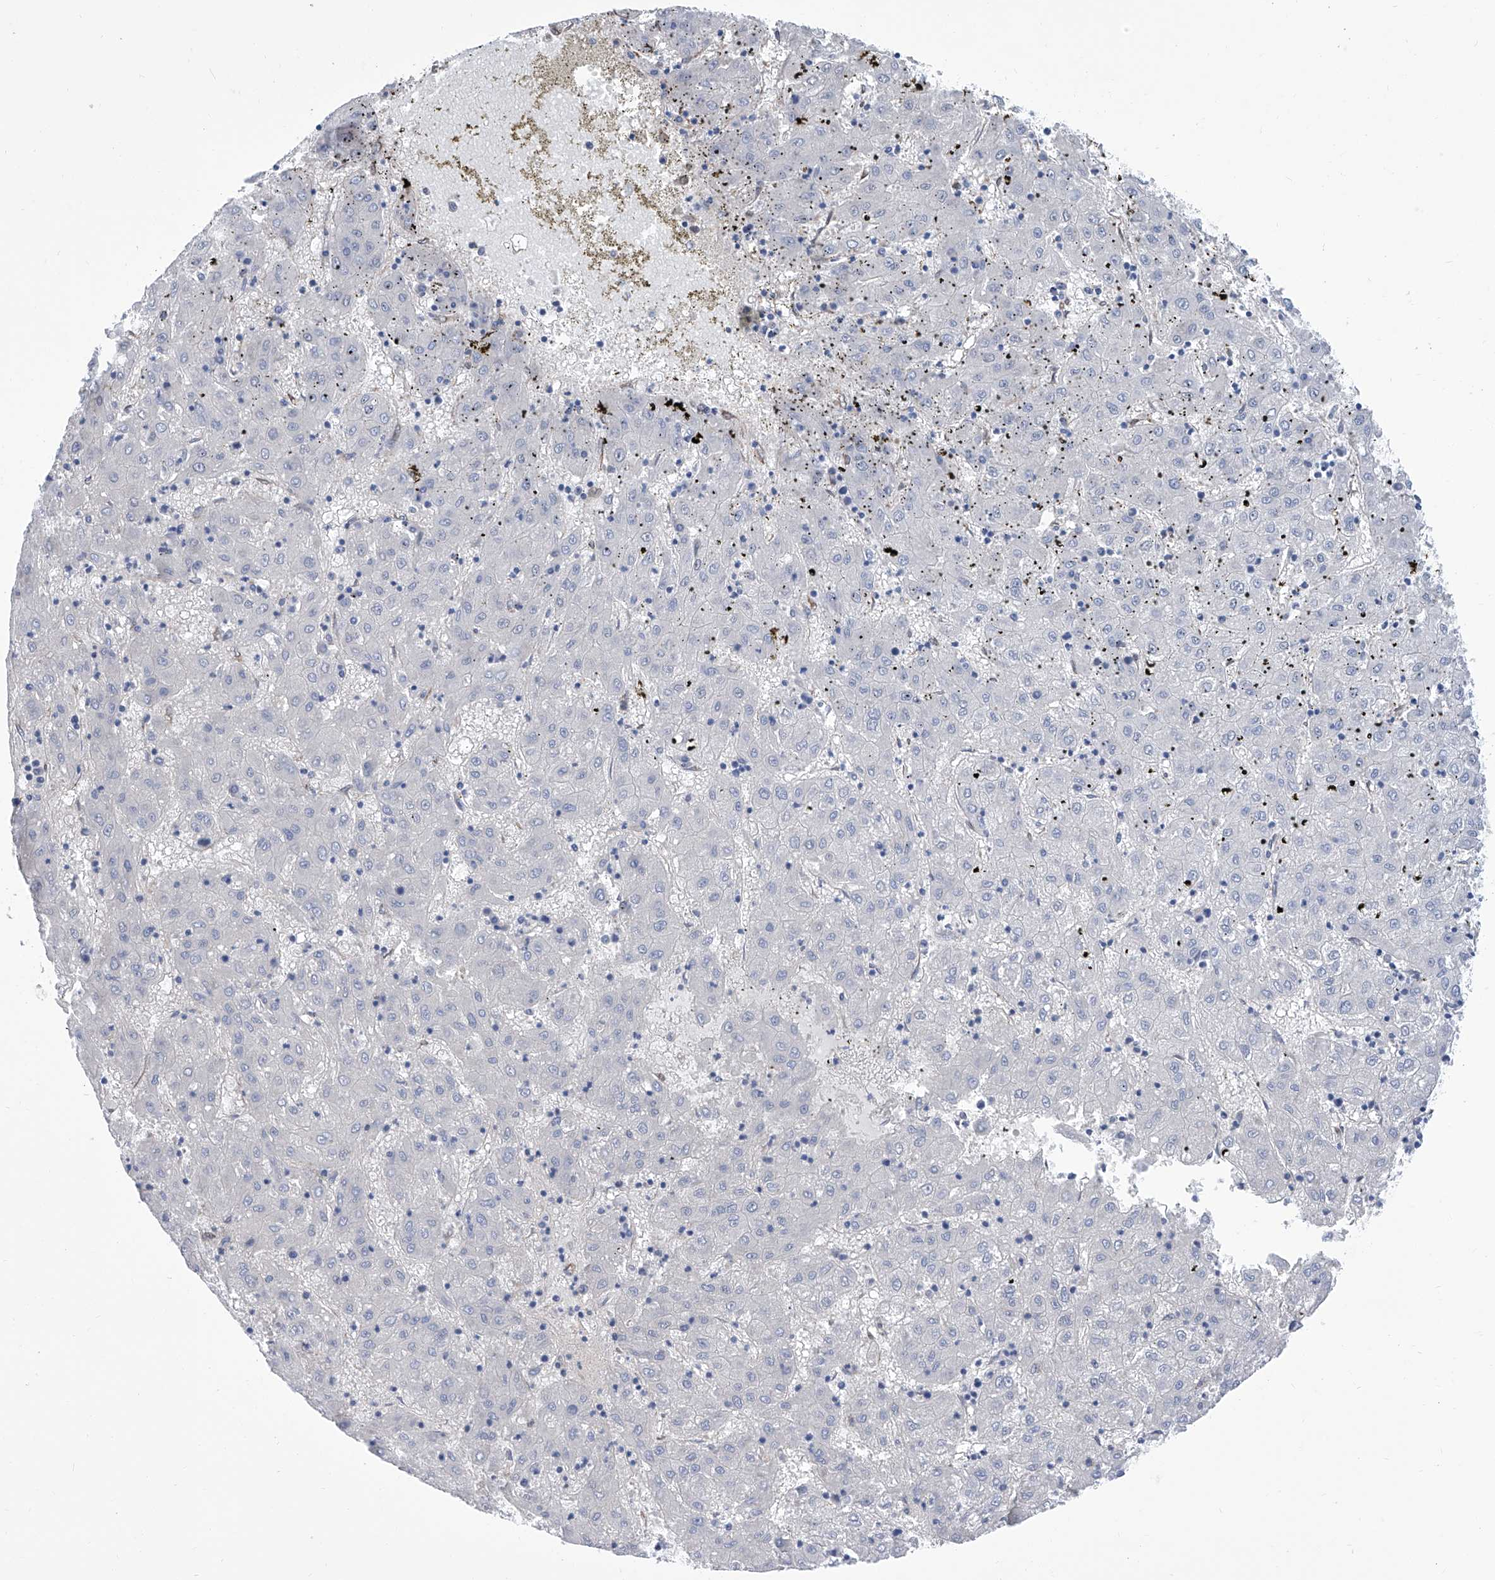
{"staining": {"intensity": "negative", "quantity": "none", "location": "none"}, "tissue": "liver cancer", "cell_type": "Tumor cells", "image_type": "cancer", "snomed": [{"axis": "morphology", "description": "Carcinoma, Hepatocellular, NOS"}, {"axis": "topography", "description": "Liver"}], "caption": "Protein analysis of hepatocellular carcinoma (liver) reveals no significant staining in tumor cells.", "gene": "SMS", "patient": {"sex": "male", "age": 72}}